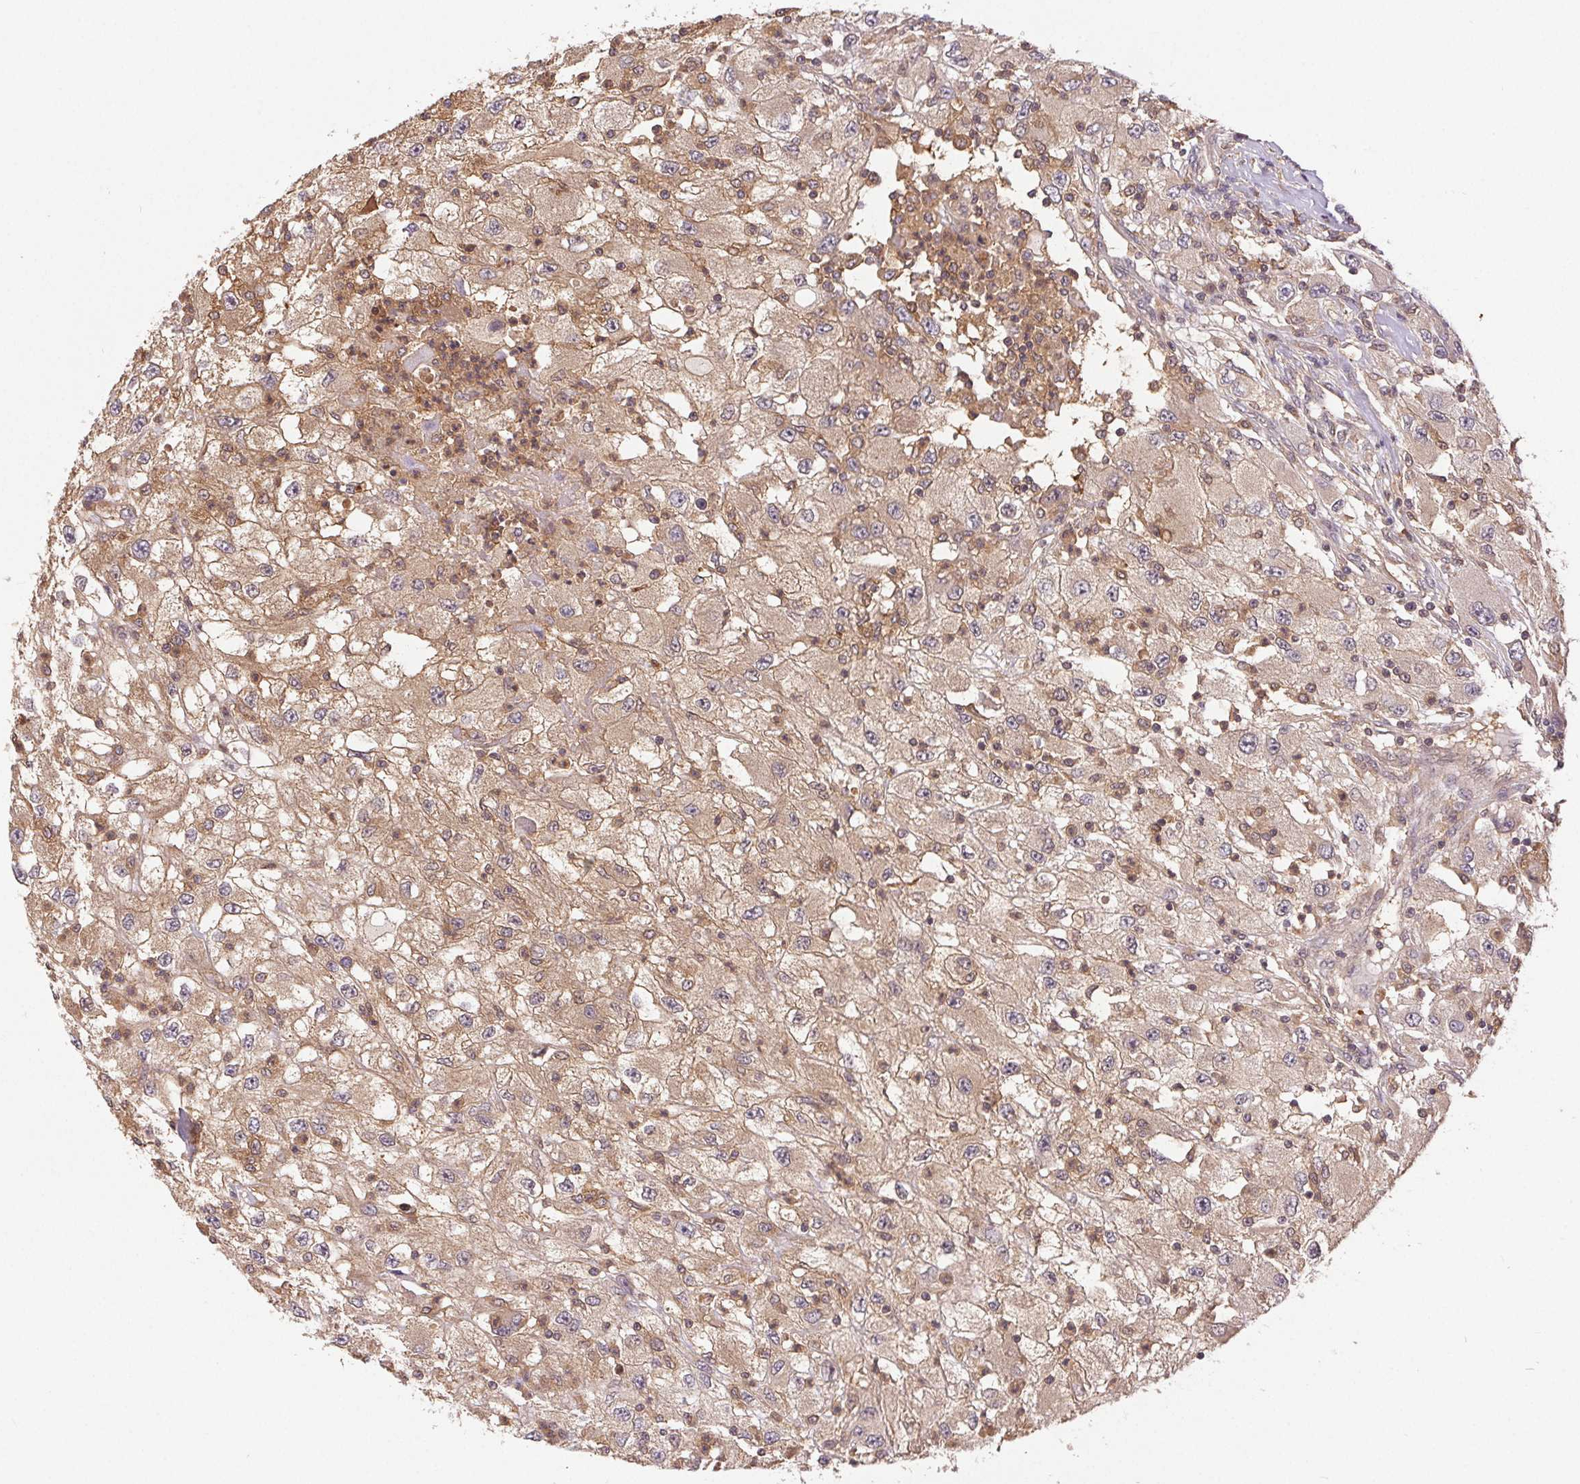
{"staining": {"intensity": "weak", "quantity": "25%-75%", "location": "cytoplasmic/membranous"}, "tissue": "renal cancer", "cell_type": "Tumor cells", "image_type": "cancer", "snomed": [{"axis": "morphology", "description": "Adenocarcinoma, NOS"}, {"axis": "topography", "description": "Kidney"}], "caption": "IHC (DAB) staining of human renal cancer shows weak cytoplasmic/membranous protein expression in about 25%-75% of tumor cells. (DAB IHC with brightfield microscopy, high magnification).", "gene": "GDI2", "patient": {"sex": "female", "age": 67}}